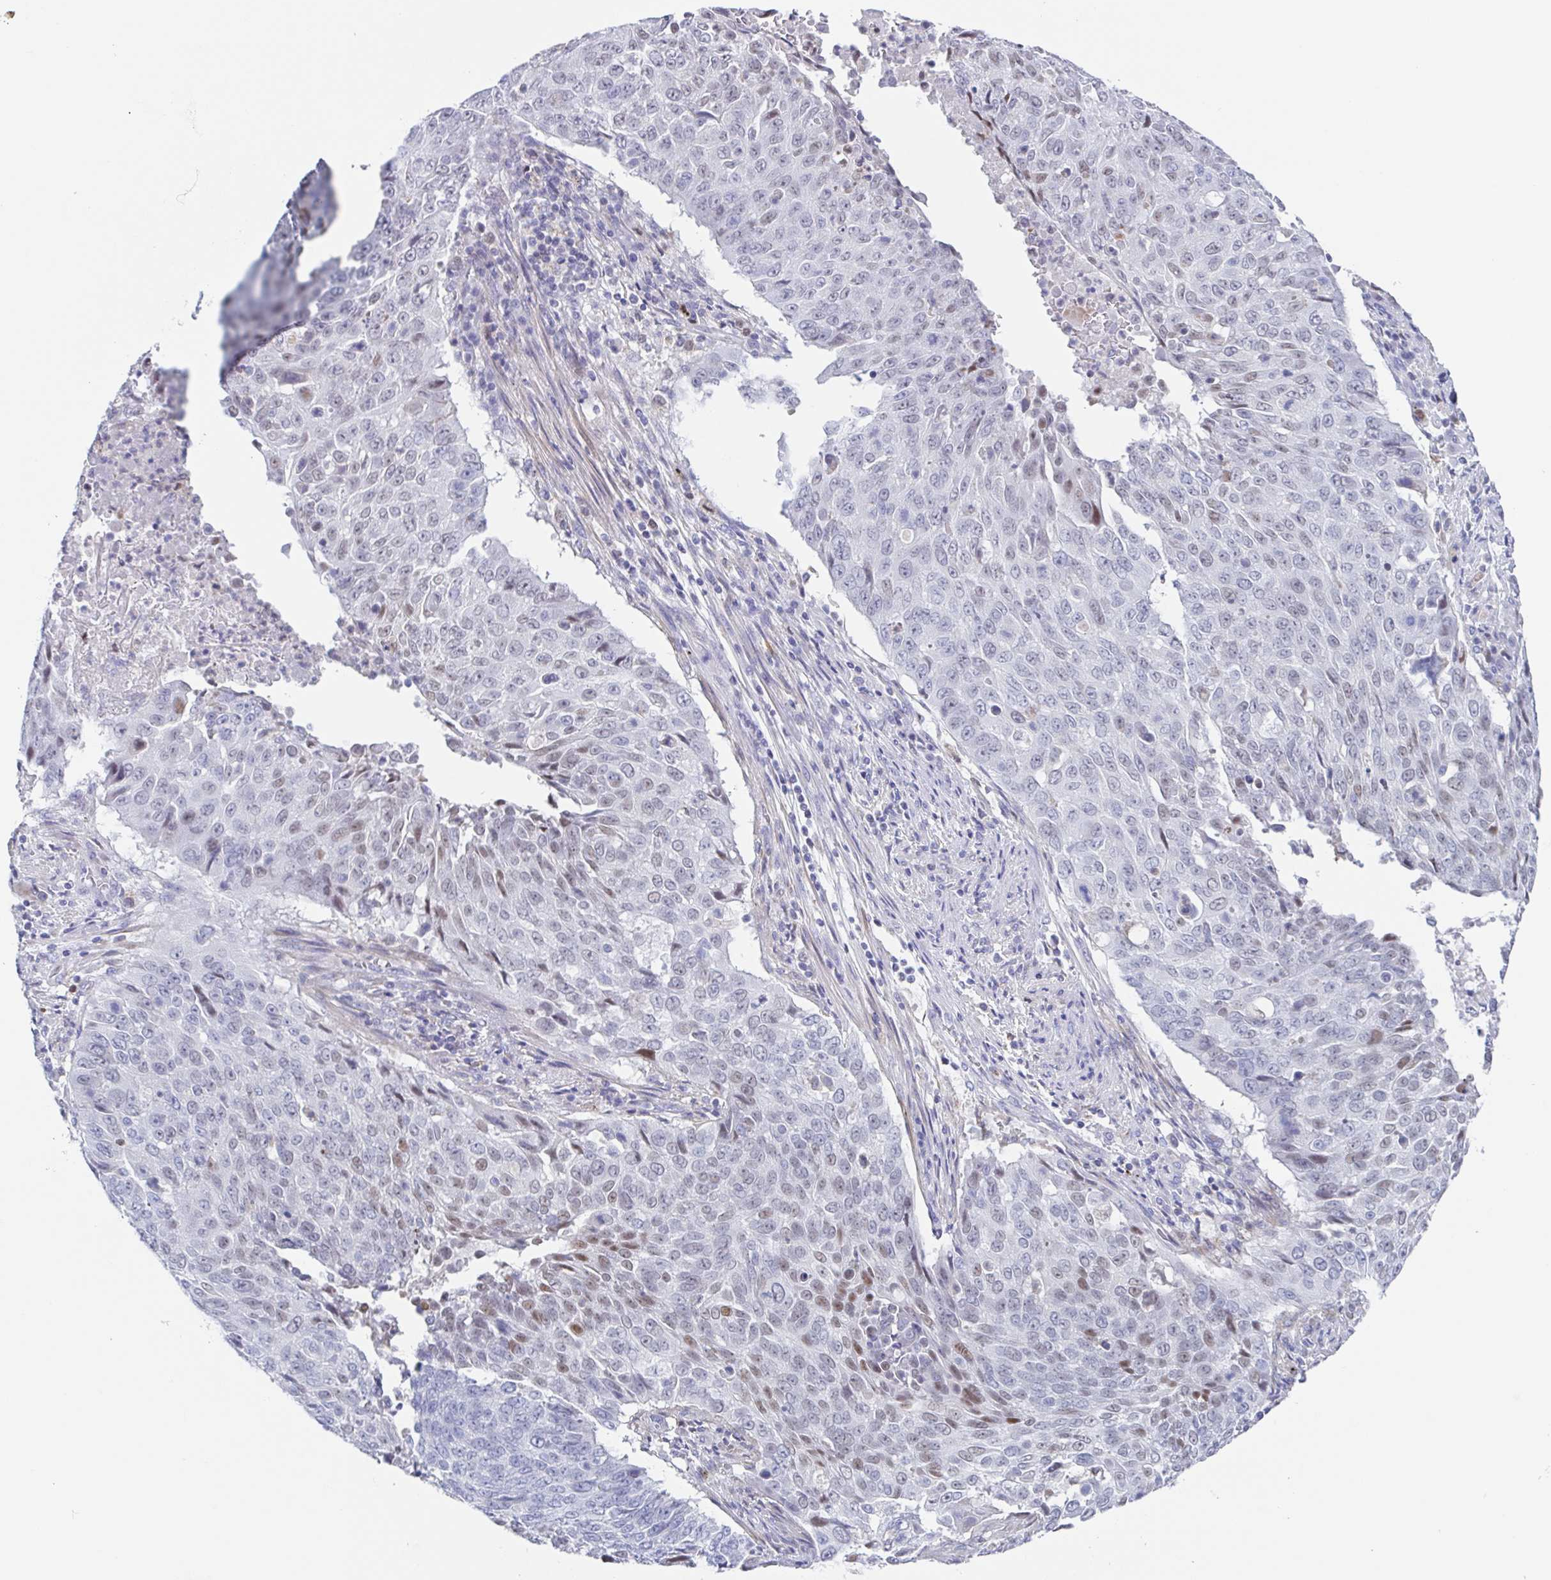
{"staining": {"intensity": "weak", "quantity": "<25%", "location": "nuclear"}, "tissue": "lung cancer", "cell_type": "Tumor cells", "image_type": "cancer", "snomed": [{"axis": "morphology", "description": "Normal tissue, NOS"}, {"axis": "morphology", "description": "Squamous cell carcinoma, NOS"}, {"axis": "topography", "description": "Bronchus"}, {"axis": "topography", "description": "Lung"}], "caption": "IHC micrograph of neoplastic tissue: human lung squamous cell carcinoma stained with DAB demonstrates no significant protein expression in tumor cells. (DAB immunohistochemistry (IHC) visualized using brightfield microscopy, high magnification).", "gene": "PBOV1", "patient": {"sex": "male", "age": 64}}